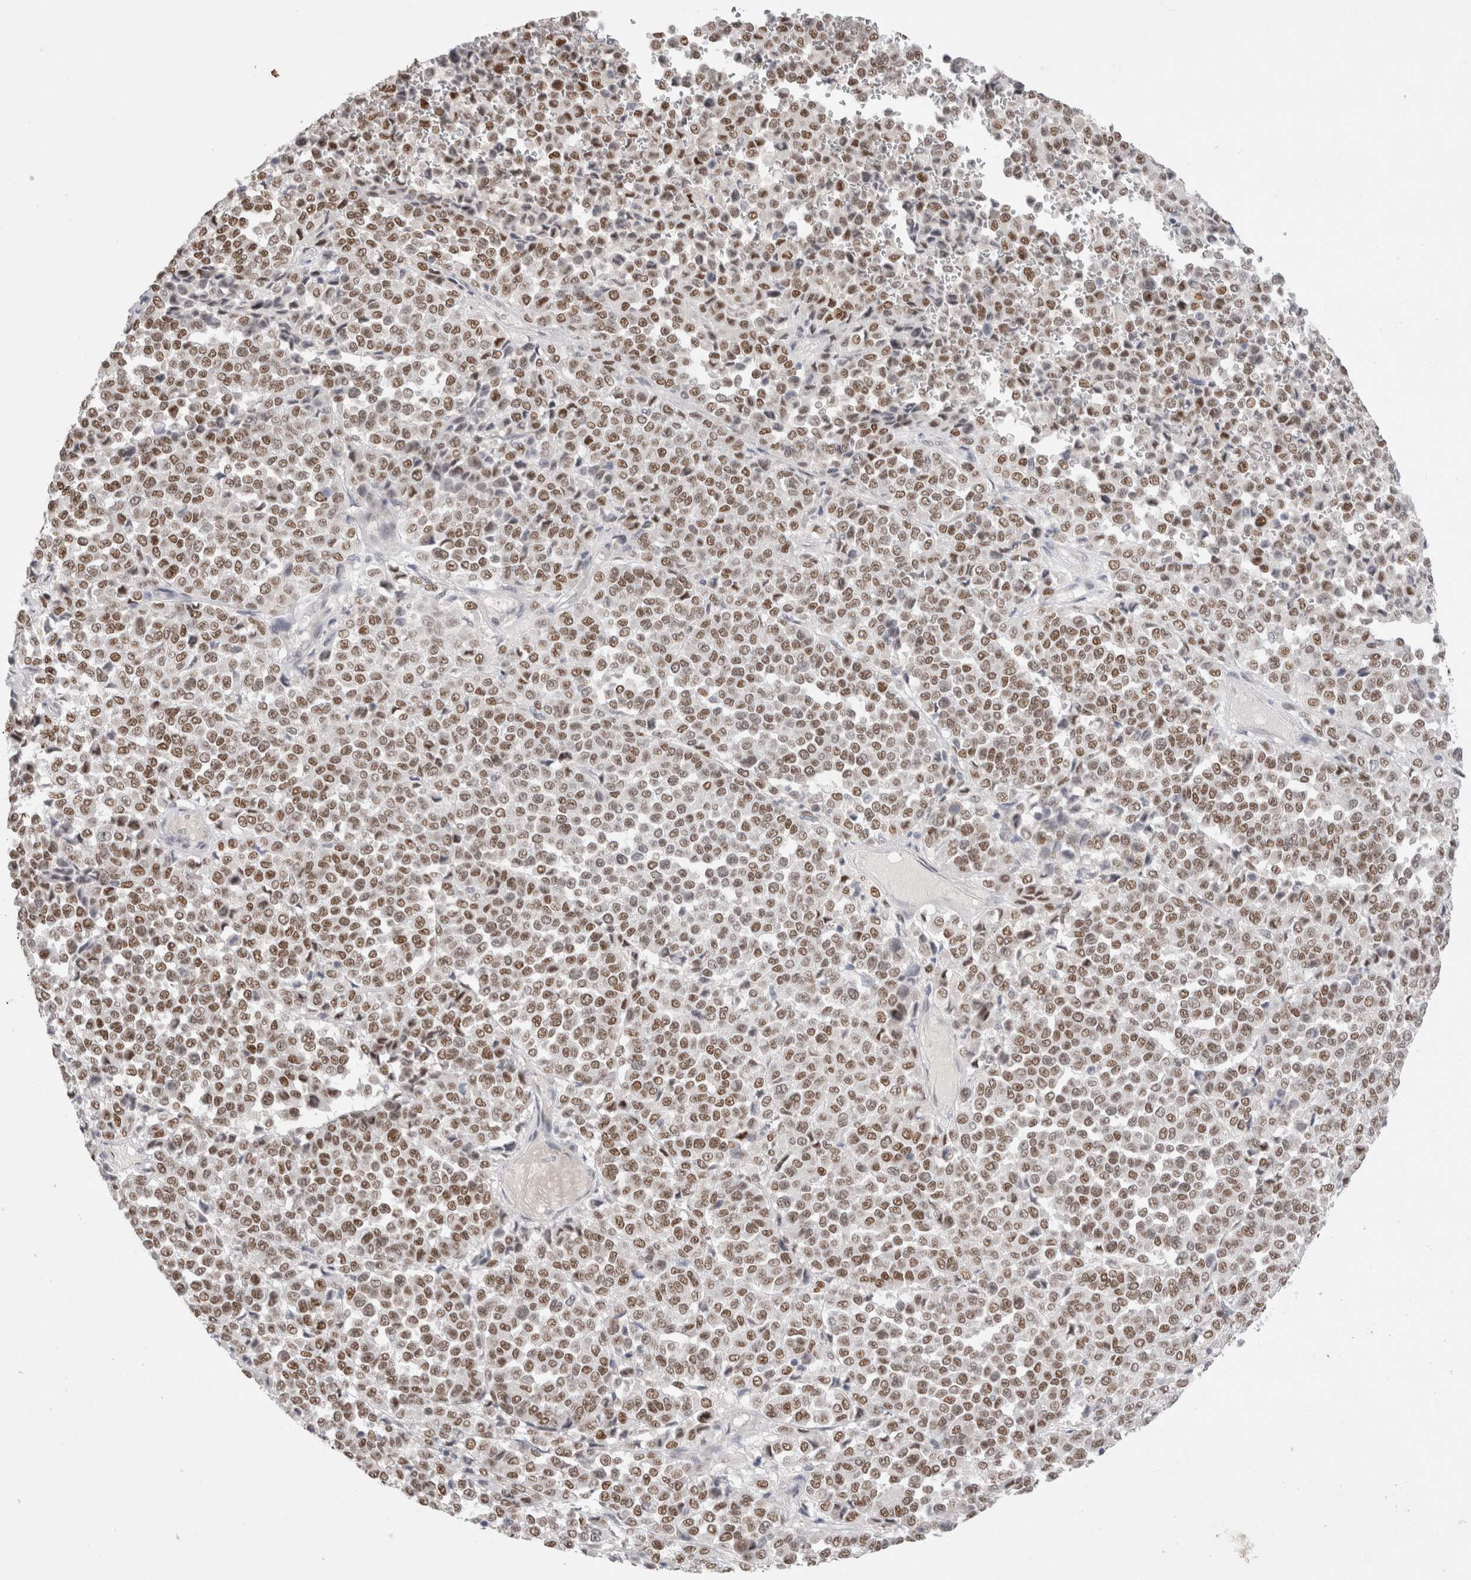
{"staining": {"intensity": "moderate", "quantity": ">75%", "location": "nuclear"}, "tissue": "melanoma", "cell_type": "Tumor cells", "image_type": "cancer", "snomed": [{"axis": "morphology", "description": "Malignant melanoma, Metastatic site"}, {"axis": "topography", "description": "Pancreas"}], "caption": "IHC micrograph of melanoma stained for a protein (brown), which exhibits medium levels of moderate nuclear positivity in approximately >75% of tumor cells.", "gene": "RECQL4", "patient": {"sex": "female", "age": 30}}